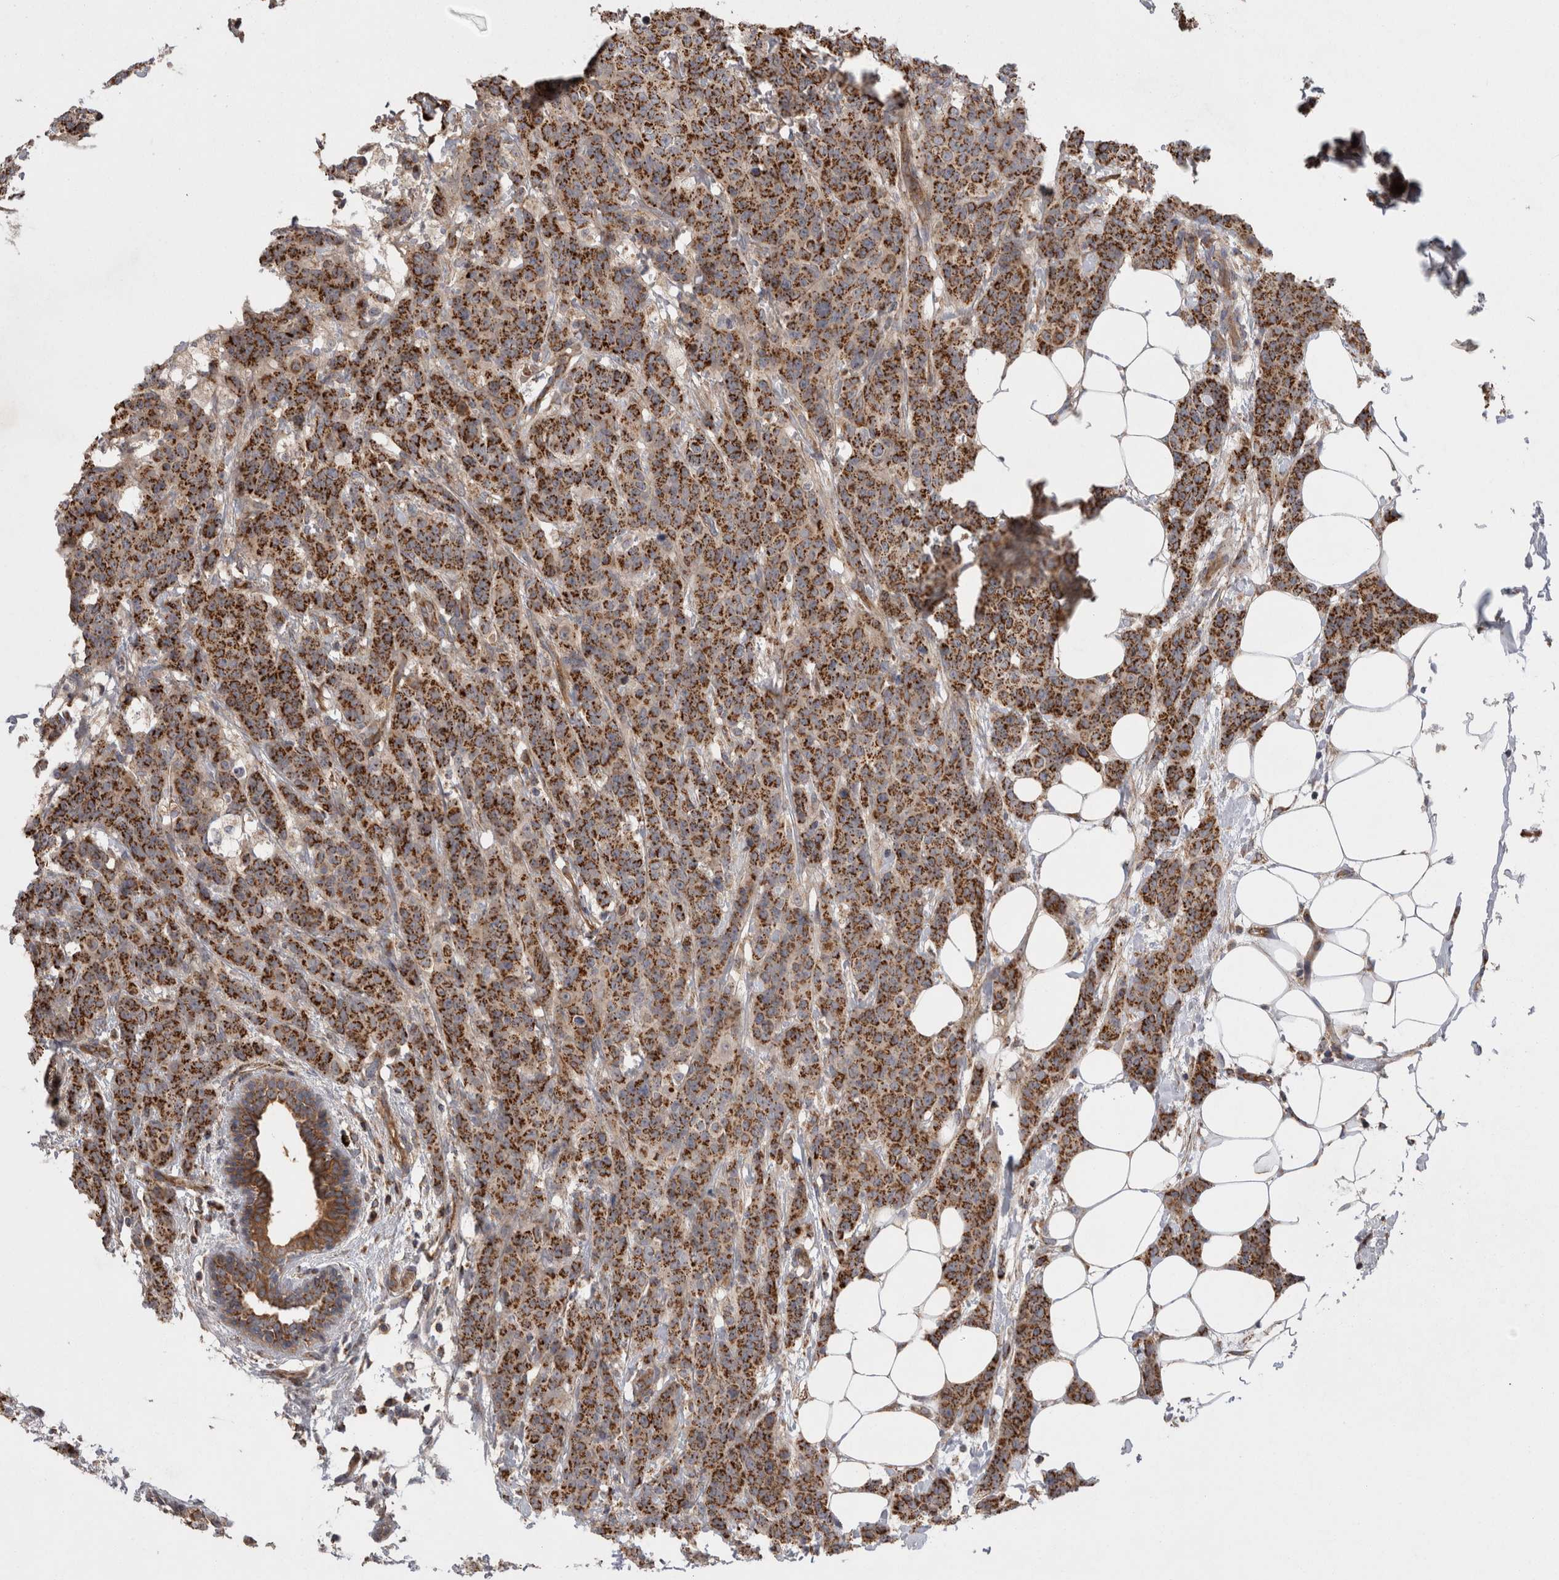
{"staining": {"intensity": "strong", "quantity": ">75%", "location": "cytoplasmic/membranous"}, "tissue": "breast cancer", "cell_type": "Tumor cells", "image_type": "cancer", "snomed": [{"axis": "morphology", "description": "Normal tissue, NOS"}, {"axis": "morphology", "description": "Duct carcinoma"}, {"axis": "topography", "description": "Breast"}], "caption": "Immunohistochemical staining of intraductal carcinoma (breast) demonstrates high levels of strong cytoplasmic/membranous protein positivity in approximately >75% of tumor cells.", "gene": "DARS2", "patient": {"sex": "female", "age": 40}}